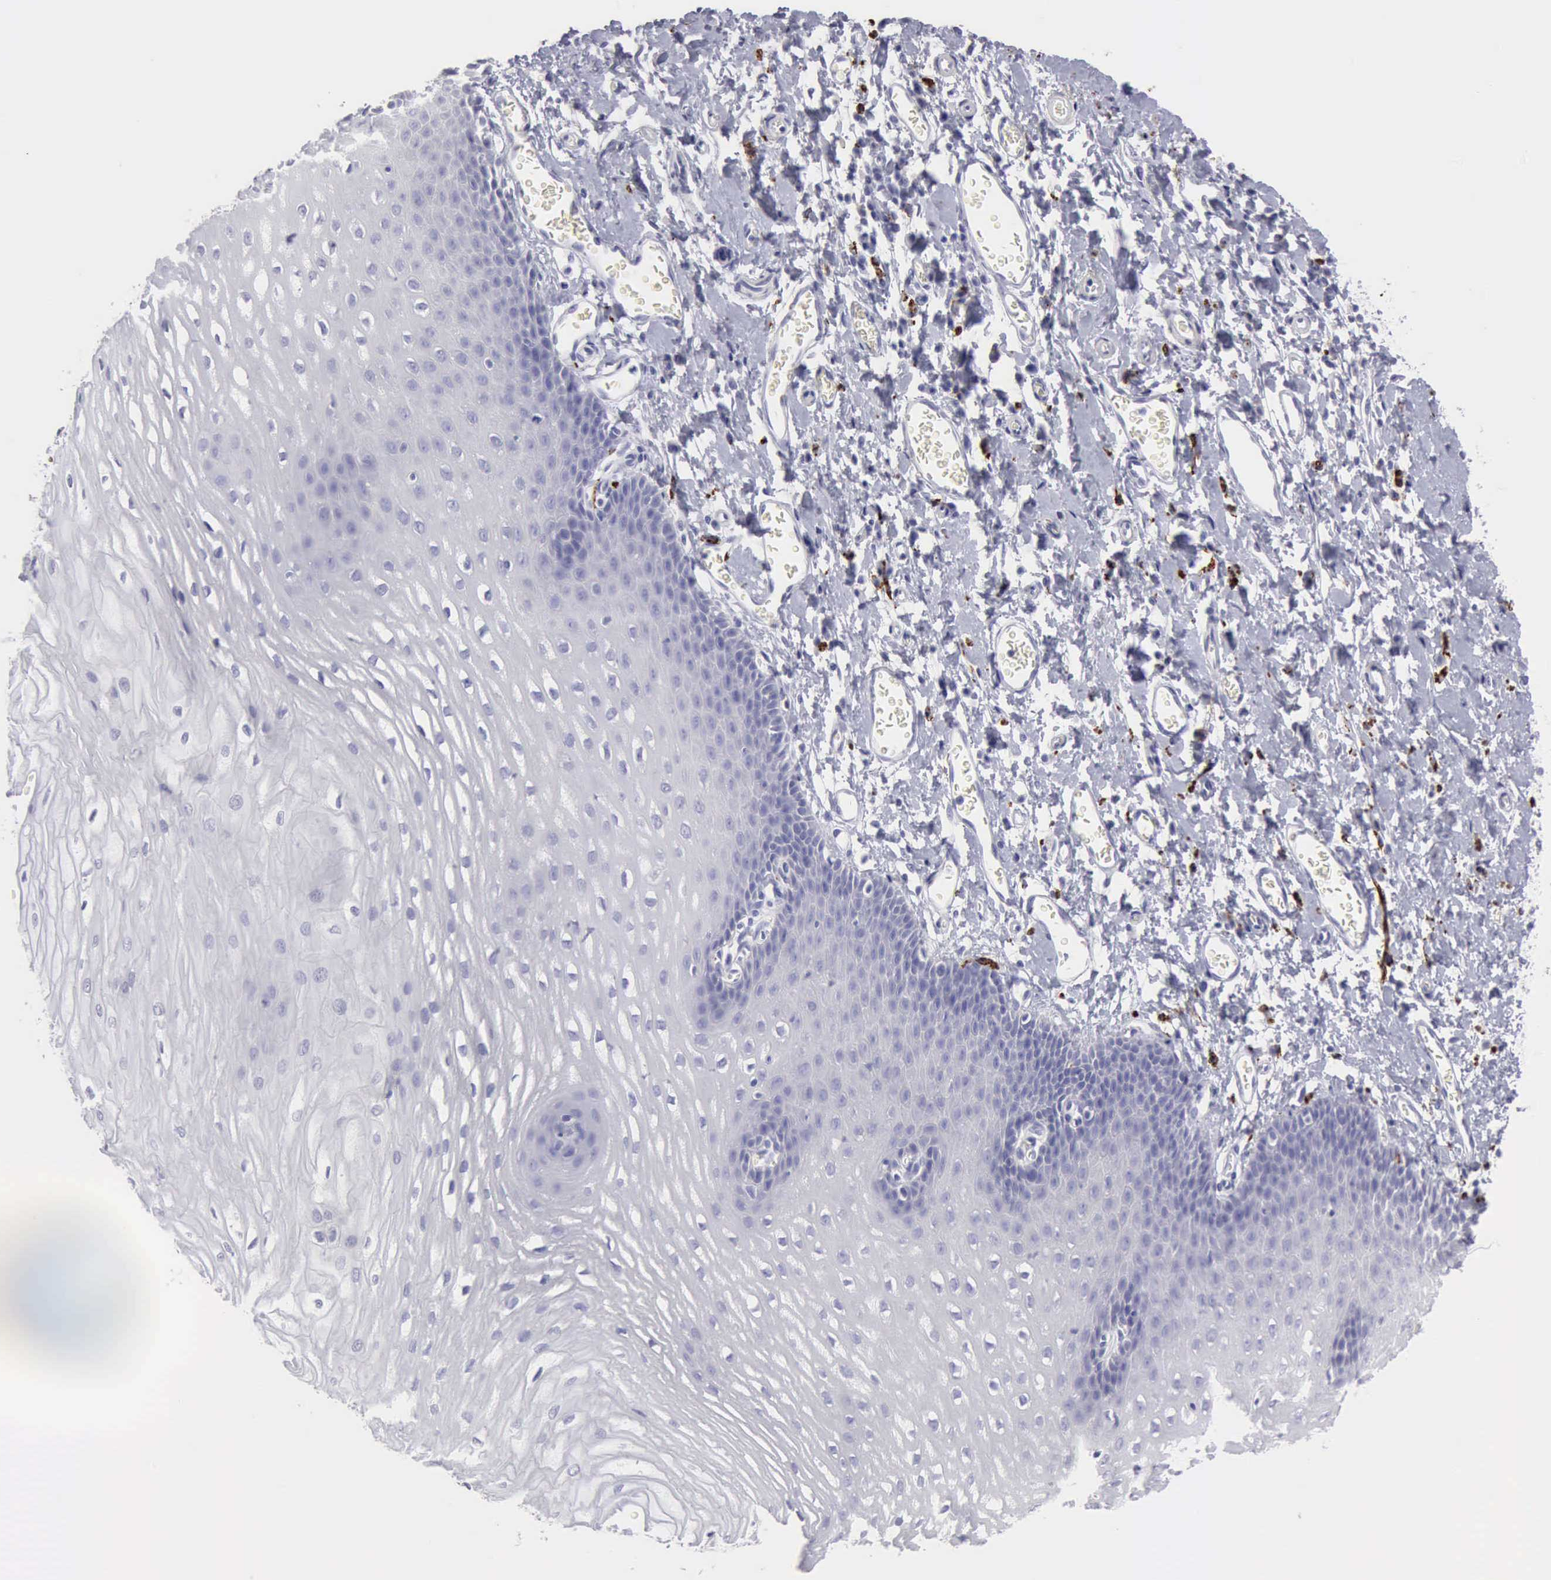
{"staining": {"intensity": "negative", "quantity": "none", "location": "none"}, "tissue": "esophagus", "cell_type": "Squamous epithelial cells", "image_type": "normal", "snomed": [{"axis": "morphology", "description": "Normal tissue, NOS"}, {"axis": "topography", "description": "Esophagus"}], "caption": "This is an IHC image of normal human esophagus. There is no expression in squamous epithelial cells.", "gene": "NCAM1", "patient": {"sex": "male", "age": 70}}